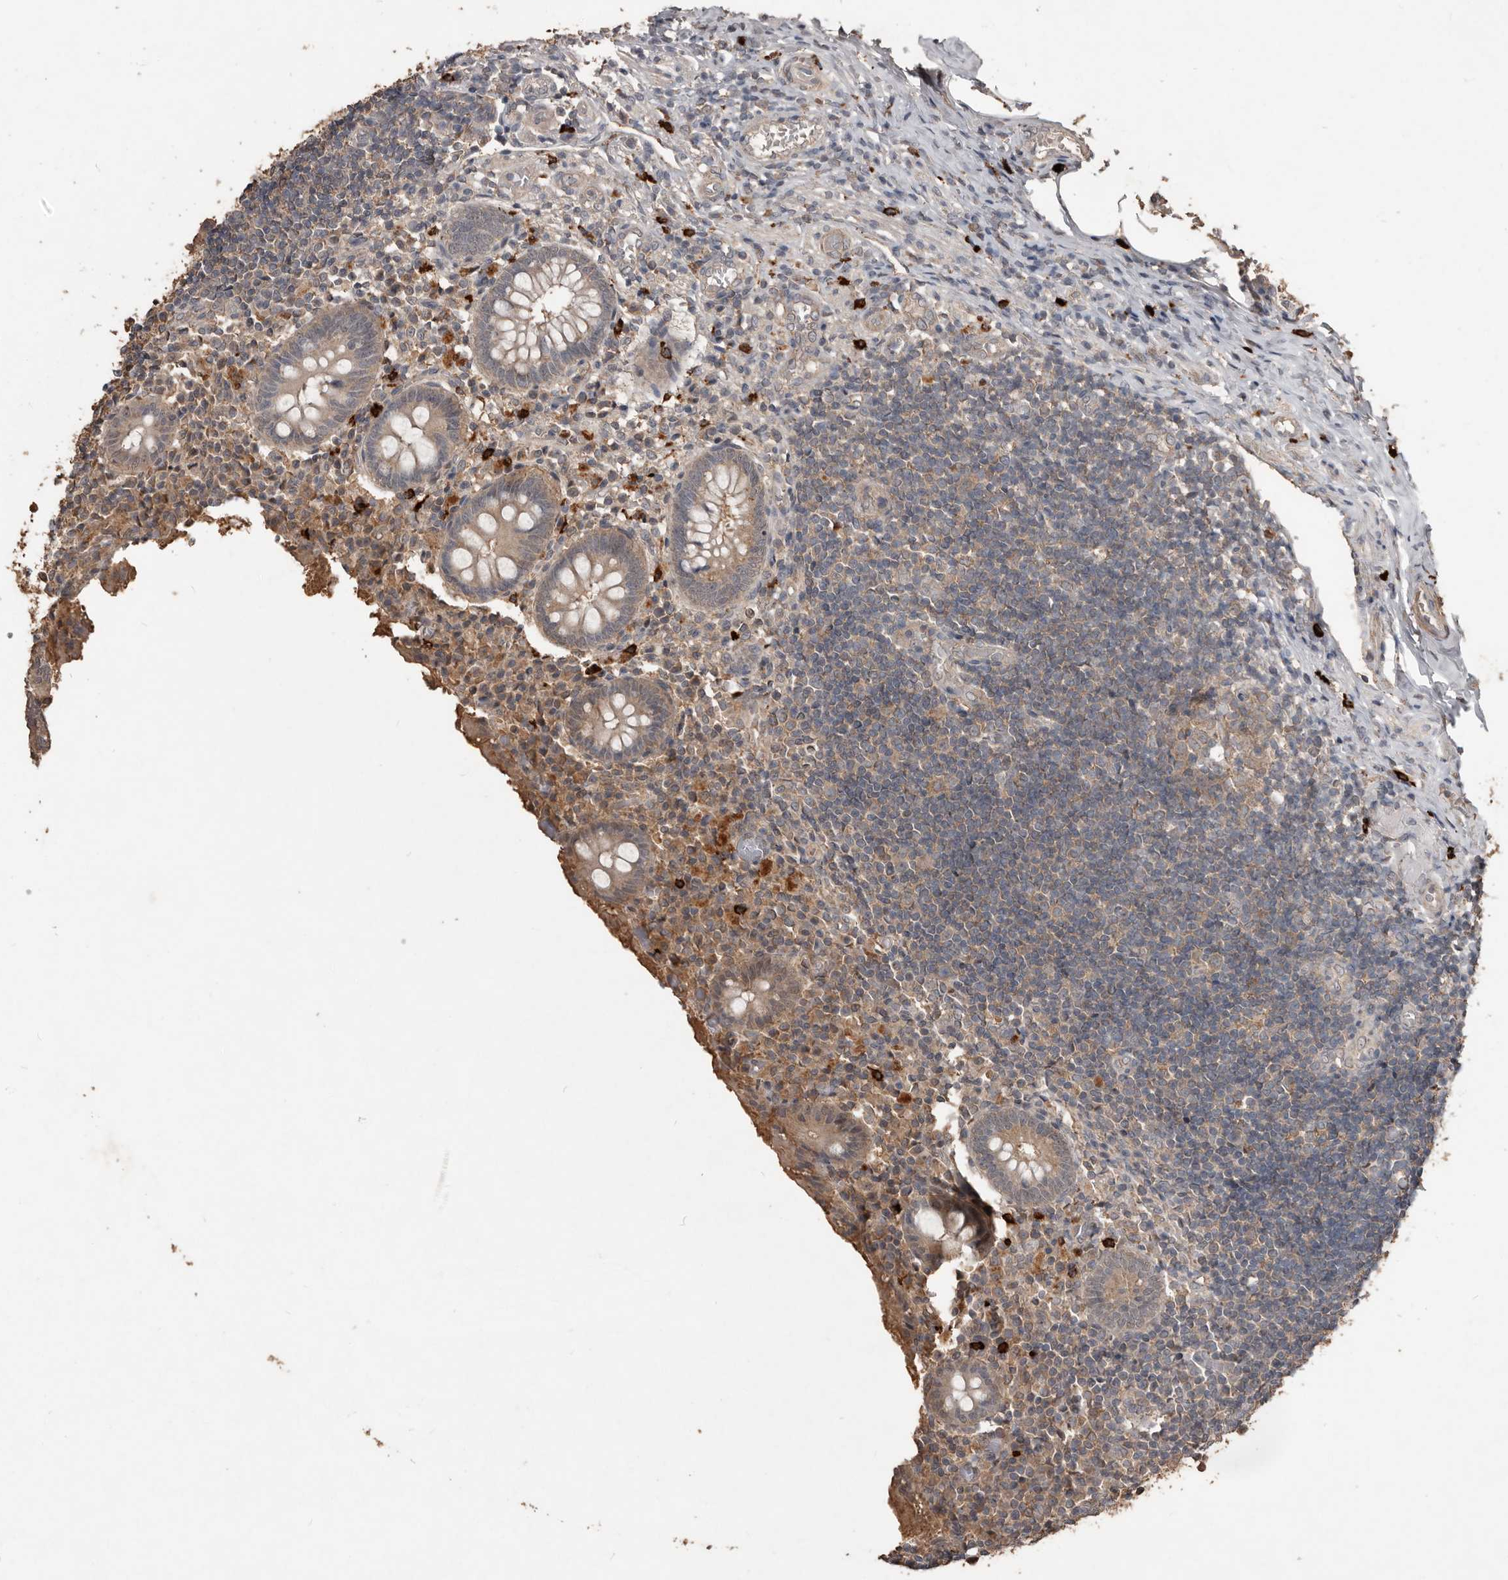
{"staining": {"intensity": "weak", "quantity": "25%-75%", "location": "cytoplasmic/membranous"}, "tissue": "appendix", "cell_type": "Glandular cells", "image_type": "normal", "snomed": [{"axis": "morphology", "description": "Normal tissue, NOS"}, {"axis": "topography", "description": "Appendix"}], "caption": "Brown immunohistochemical staining in benign appendix reveals weak cytoplasmic/membranous staining in approximately 25%-75% of glandular cells.", "gene": "BAMBI", "patient": {"sex": "female", "age": 17}}